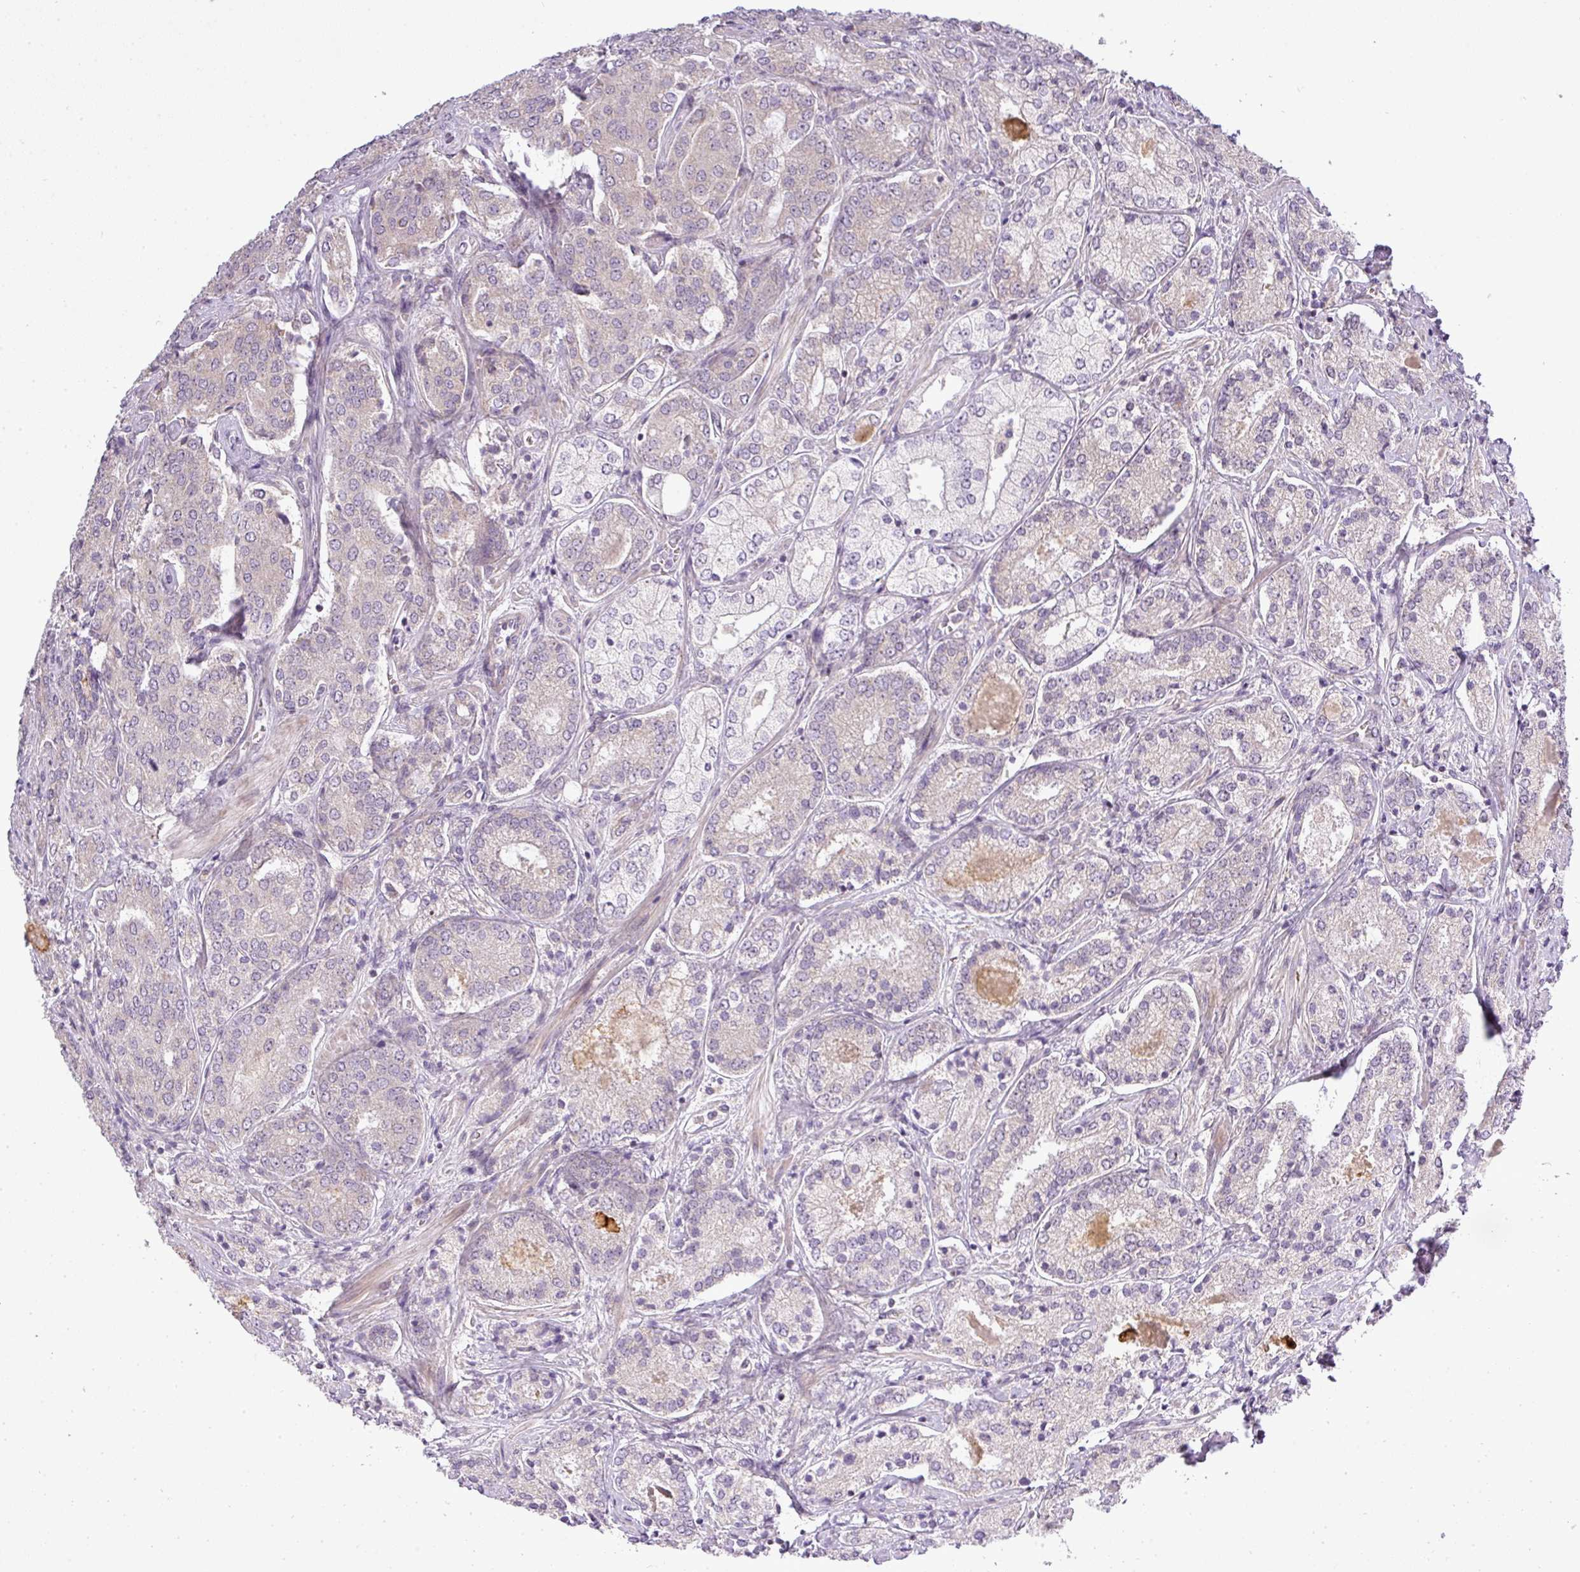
{"staining": {"intensity": "negative", "quantity": "none", "location": "none"}, "tissue": "prostate cancer", "cell_type": "Tumor cells", "image_type": "cancer", "snomed": [{"axis": "morphology", "description": "Adenocarcinoma, High grade"}, {"axis": "topography", "description": "Prostate"}], "caption": "Tumor cells show no significant protein positivity in prostate cancer (adenocarcinoma (high-grade)).", "gene": "ZDHHC1", "patient": {"sex": "male", "age": 63}}